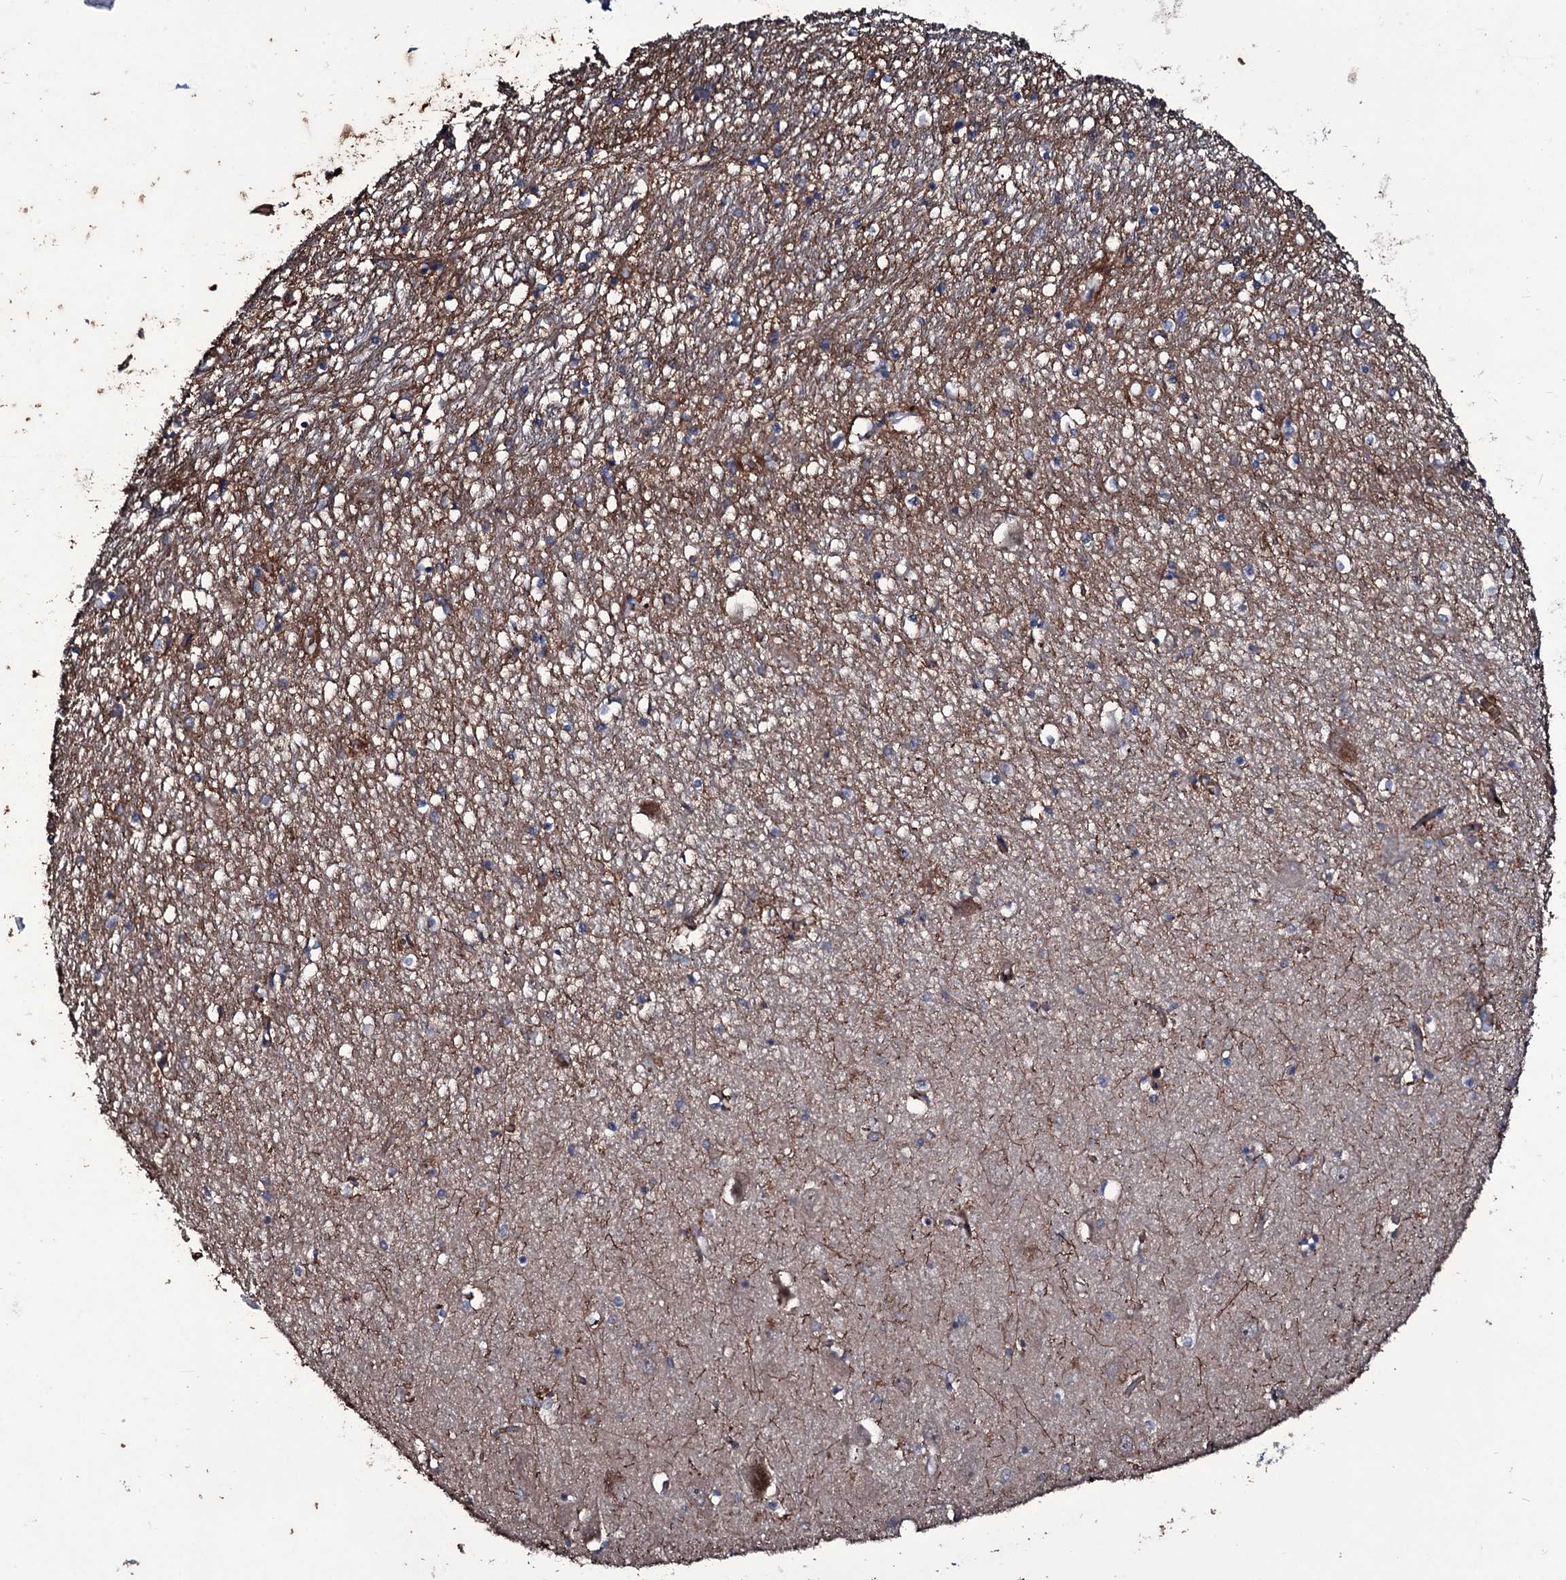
{"staining": {"intensity": "strong", "quantity": "<25%", "location": "cytoplasmic/membranous"}, "tissue": "hippocampus", "cell_type": "Glial cells", "image_type": "normal", "snomed": [{"axis": "morphology", "description": "Normal tissue, NOS"}, {"axis": "topography", "description": "Hippocampus"}], "caption": "Hippocampus stained with IHC demonstrates strong cytoplasmic/membranous staining in about <25% of glial cells. (DAB (3,3'-diaminobenzidine) = brown stain, brightfield microscopy at high magnification).", "gene": "ZSWIM8", "patient": {"sex": "female", "age": 64}}